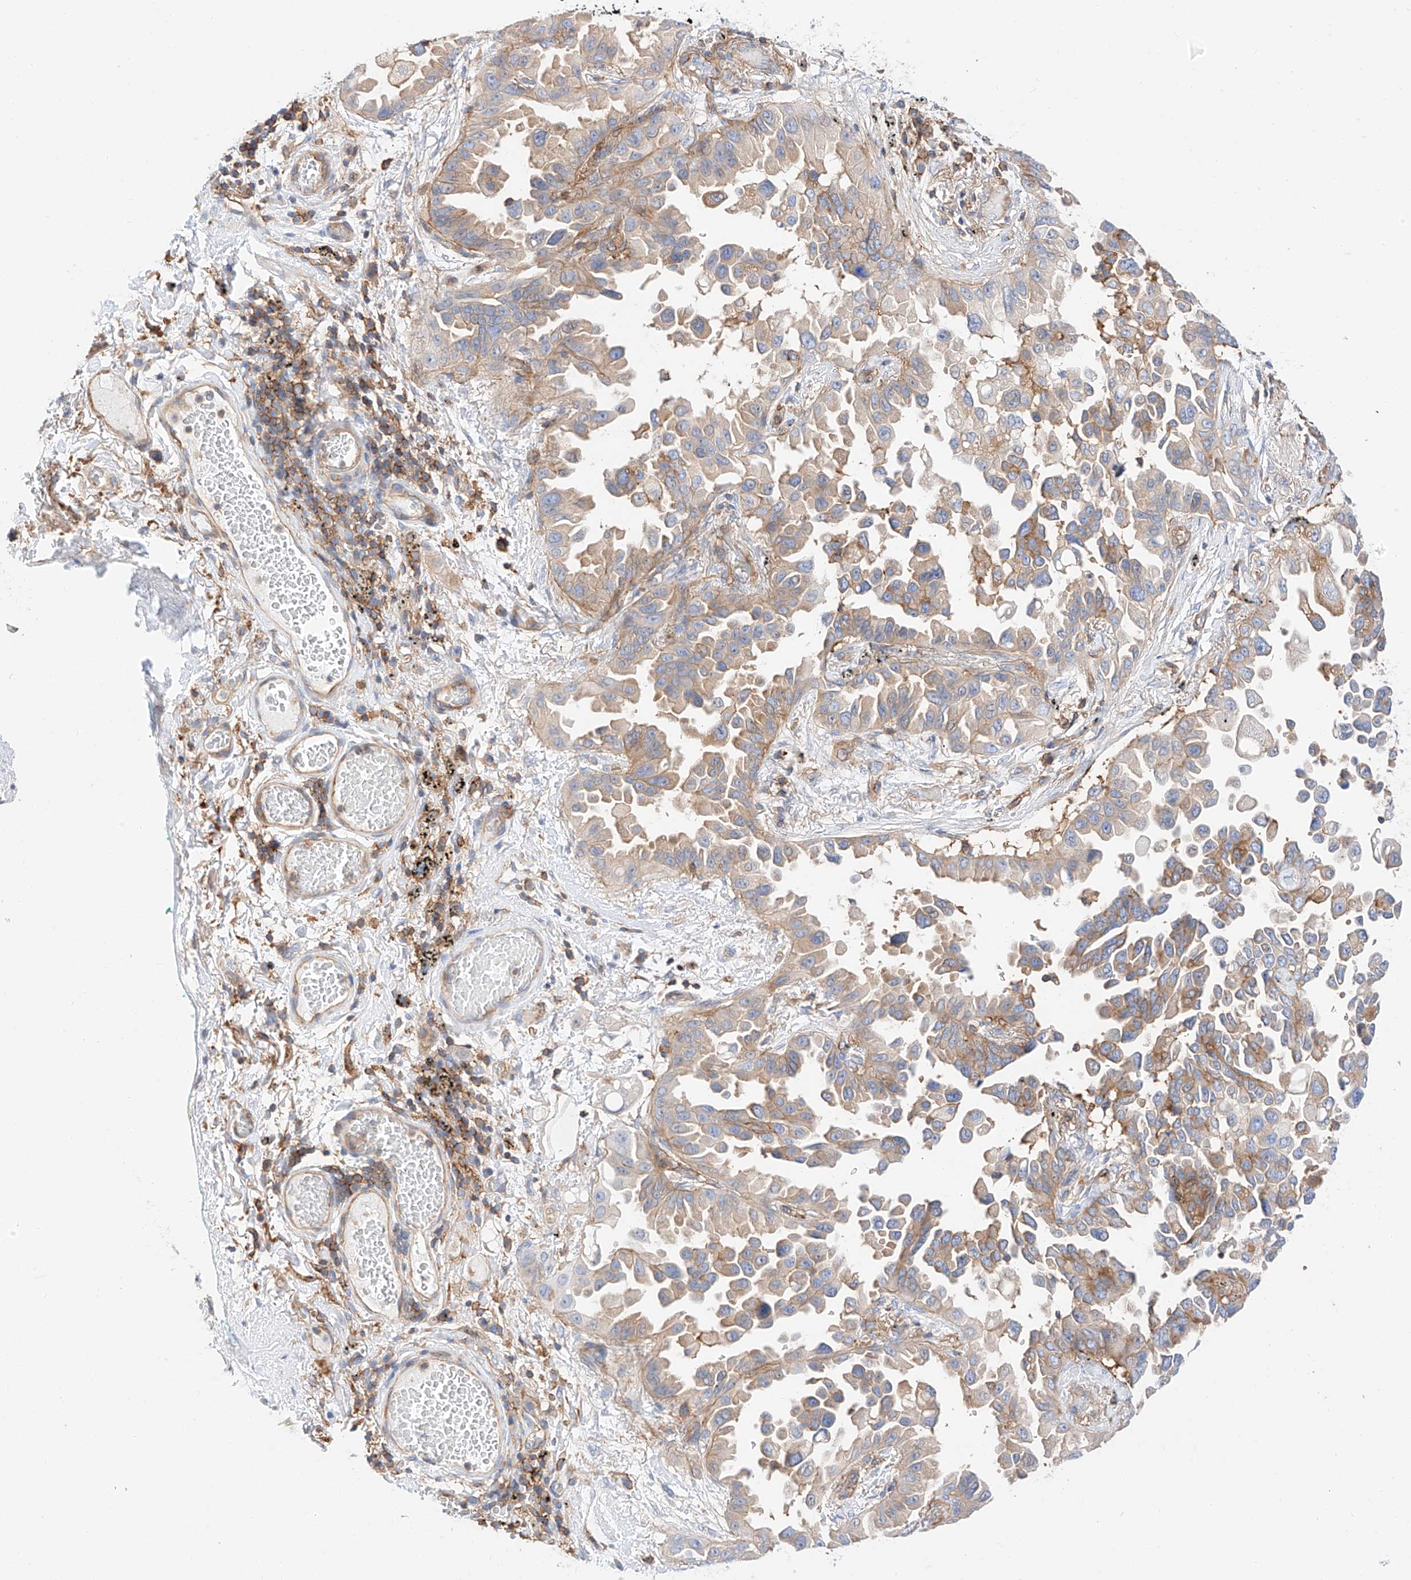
{"staining": {"intensity": "moderate", "quantity": "<25%", "location": "cytoplasmic/membranous"}, "tissue": "lung cancer", "cell_type": "Tumor cells", "image_type": "cancer", "snomed": [{"axis": "morphology", "description": "Adenocarcinoma, NOS"}, {"axis": "topography", "description": "Lung"}], "caption": "Immunohistochemical staining of human adenocarcinoma (lung) exhibits low levels of moderate cytoplasmic/membranous staining in approximately <25% of tumor cells.", "gene": "HAUS4", "patient": {"sex": "female", "age": 67}}